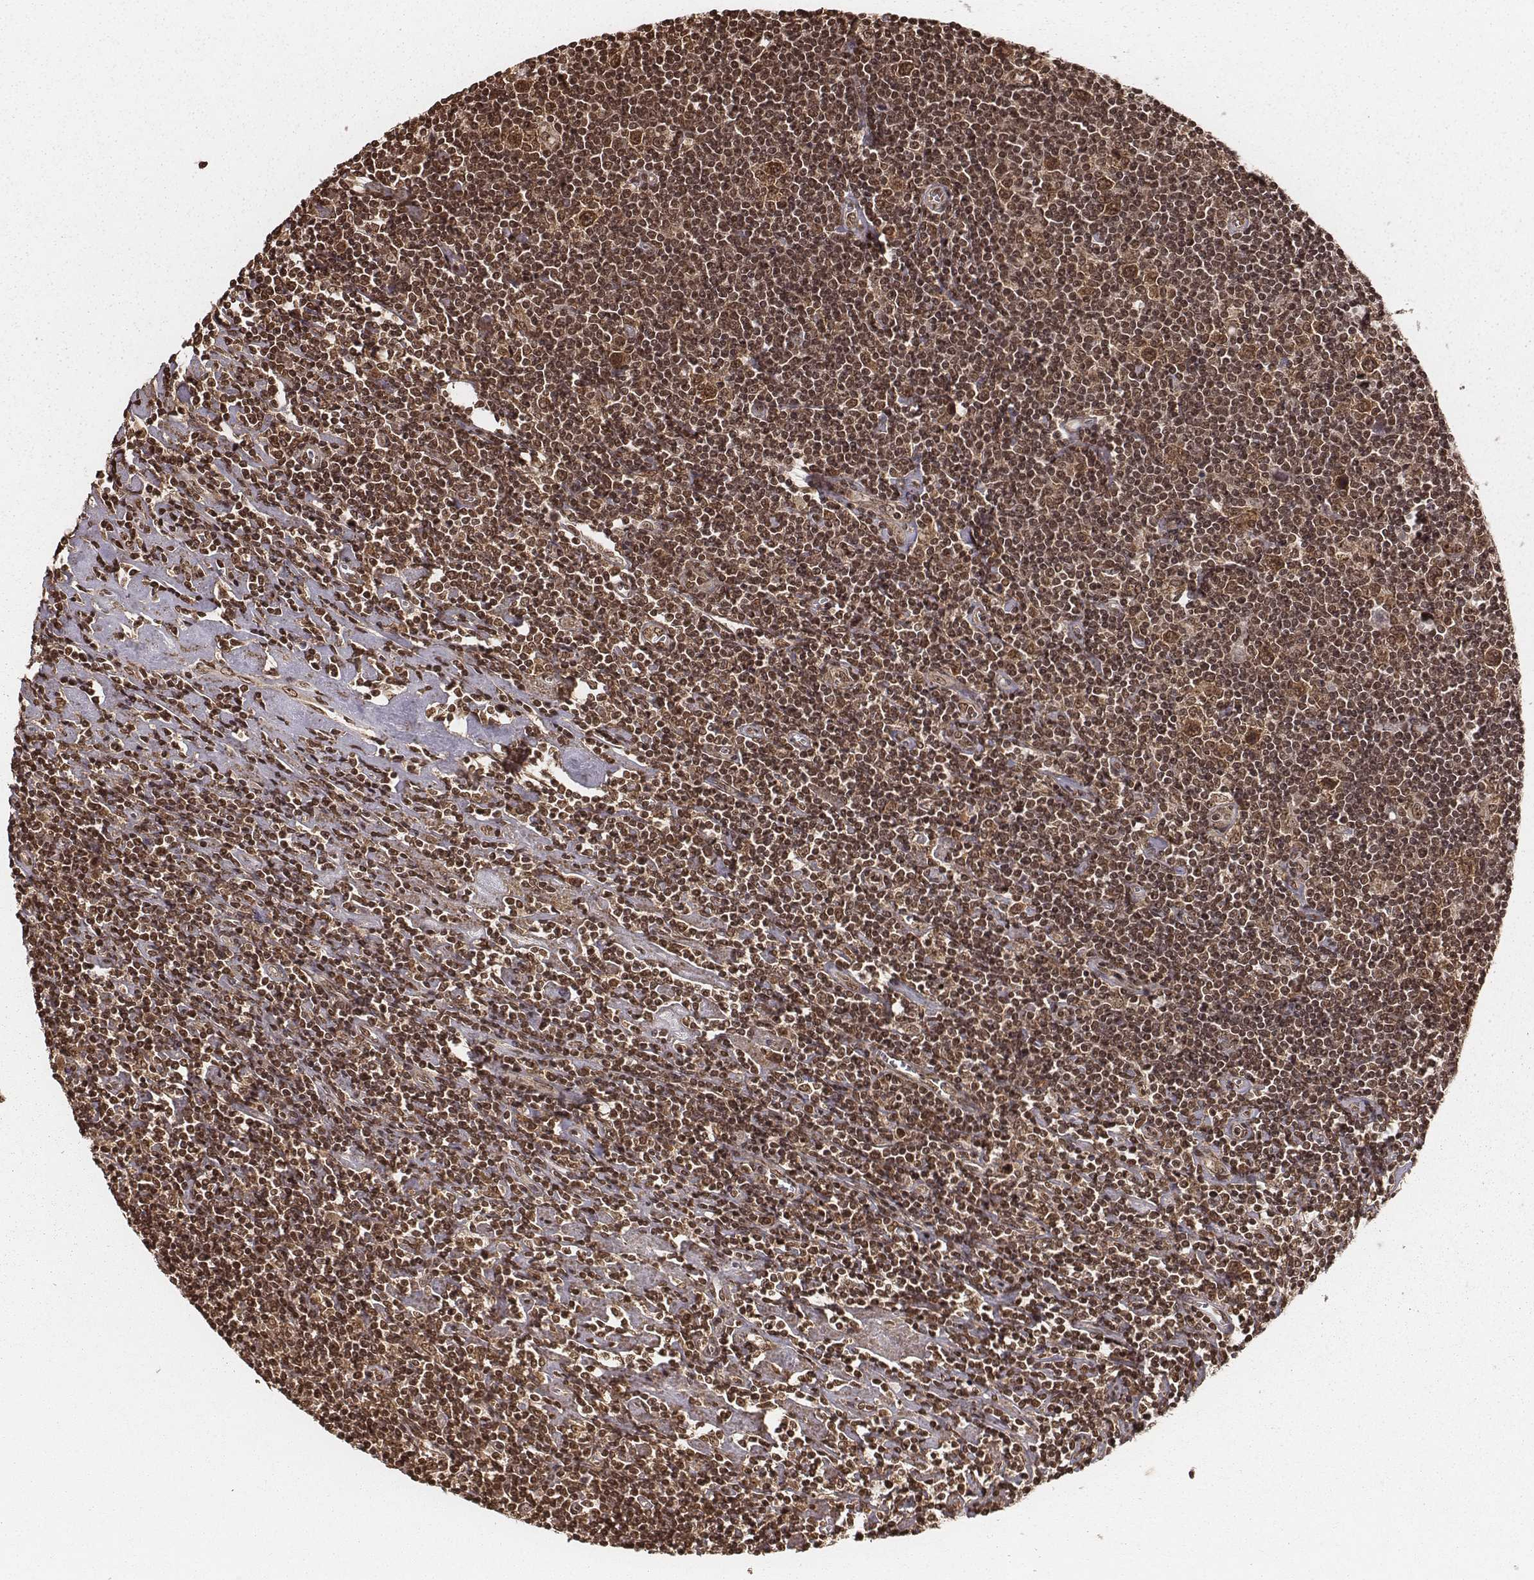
{"staining": {"intensity": "moderate", "quantity": ">75%", "location": "cytoplasmic/membranous,nuclear"}, "tissue": "lymphoma", "cell_type": "Tumor cells", "image_type": "cancer", "snomed": [{"axis": "morphology", "description": "Hodgkin's disease, NOS"}, {"axis": "topography", "description": "Lymph node"}], "caption": "High-power microscopy captured an immunohistochemistry (IHC) image of lymphoma, revealing moderate cytoplasmic/membranous and nuclear expression in approximately >75% of tumor cells.", "gene": "NFX1", "patient": {"sex": "male", "age": 40}}